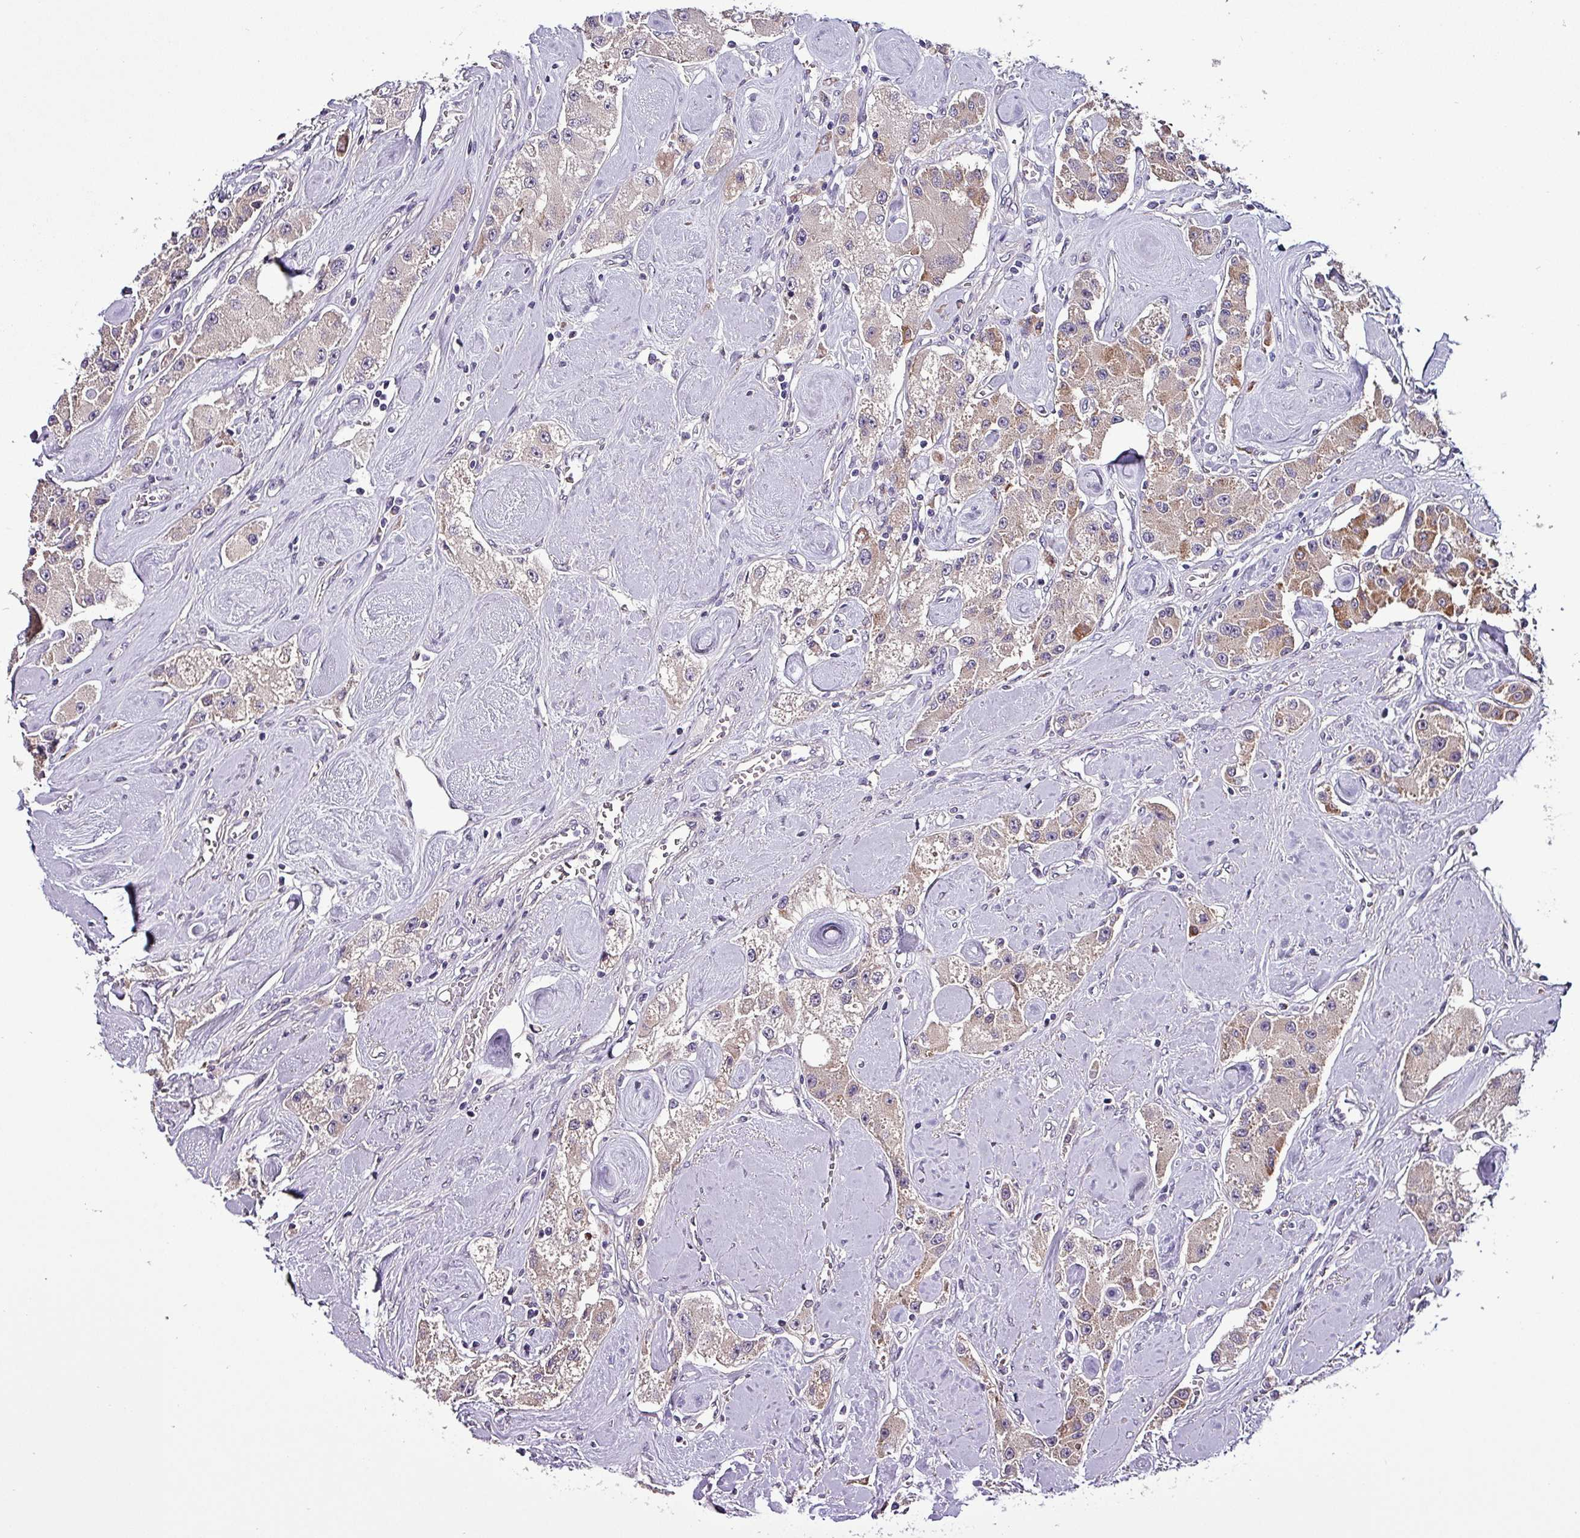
{"staining": {"intensity": "moderate", "quantity": "<25%", "location": "cytoplasmic/membranous"}, "tissue": "carcinoid", "cell_type": "Tumor cells", "image_type": "cancer", "snomed": [{"axis": "morphology", "description": "Carcinoid, malignant, NOS"}, {"axis": "topography", "description": "Pancreas"}], "caption": "Carcinoid stained for a protein reveals moderate cytoplasmic/membranous positivity in tumor cells. (brown staining indicates protein expression, while blue staining denotes nuclei).", "gene": "GRAPL", "patient": {"sex": "male", "age": 41}}